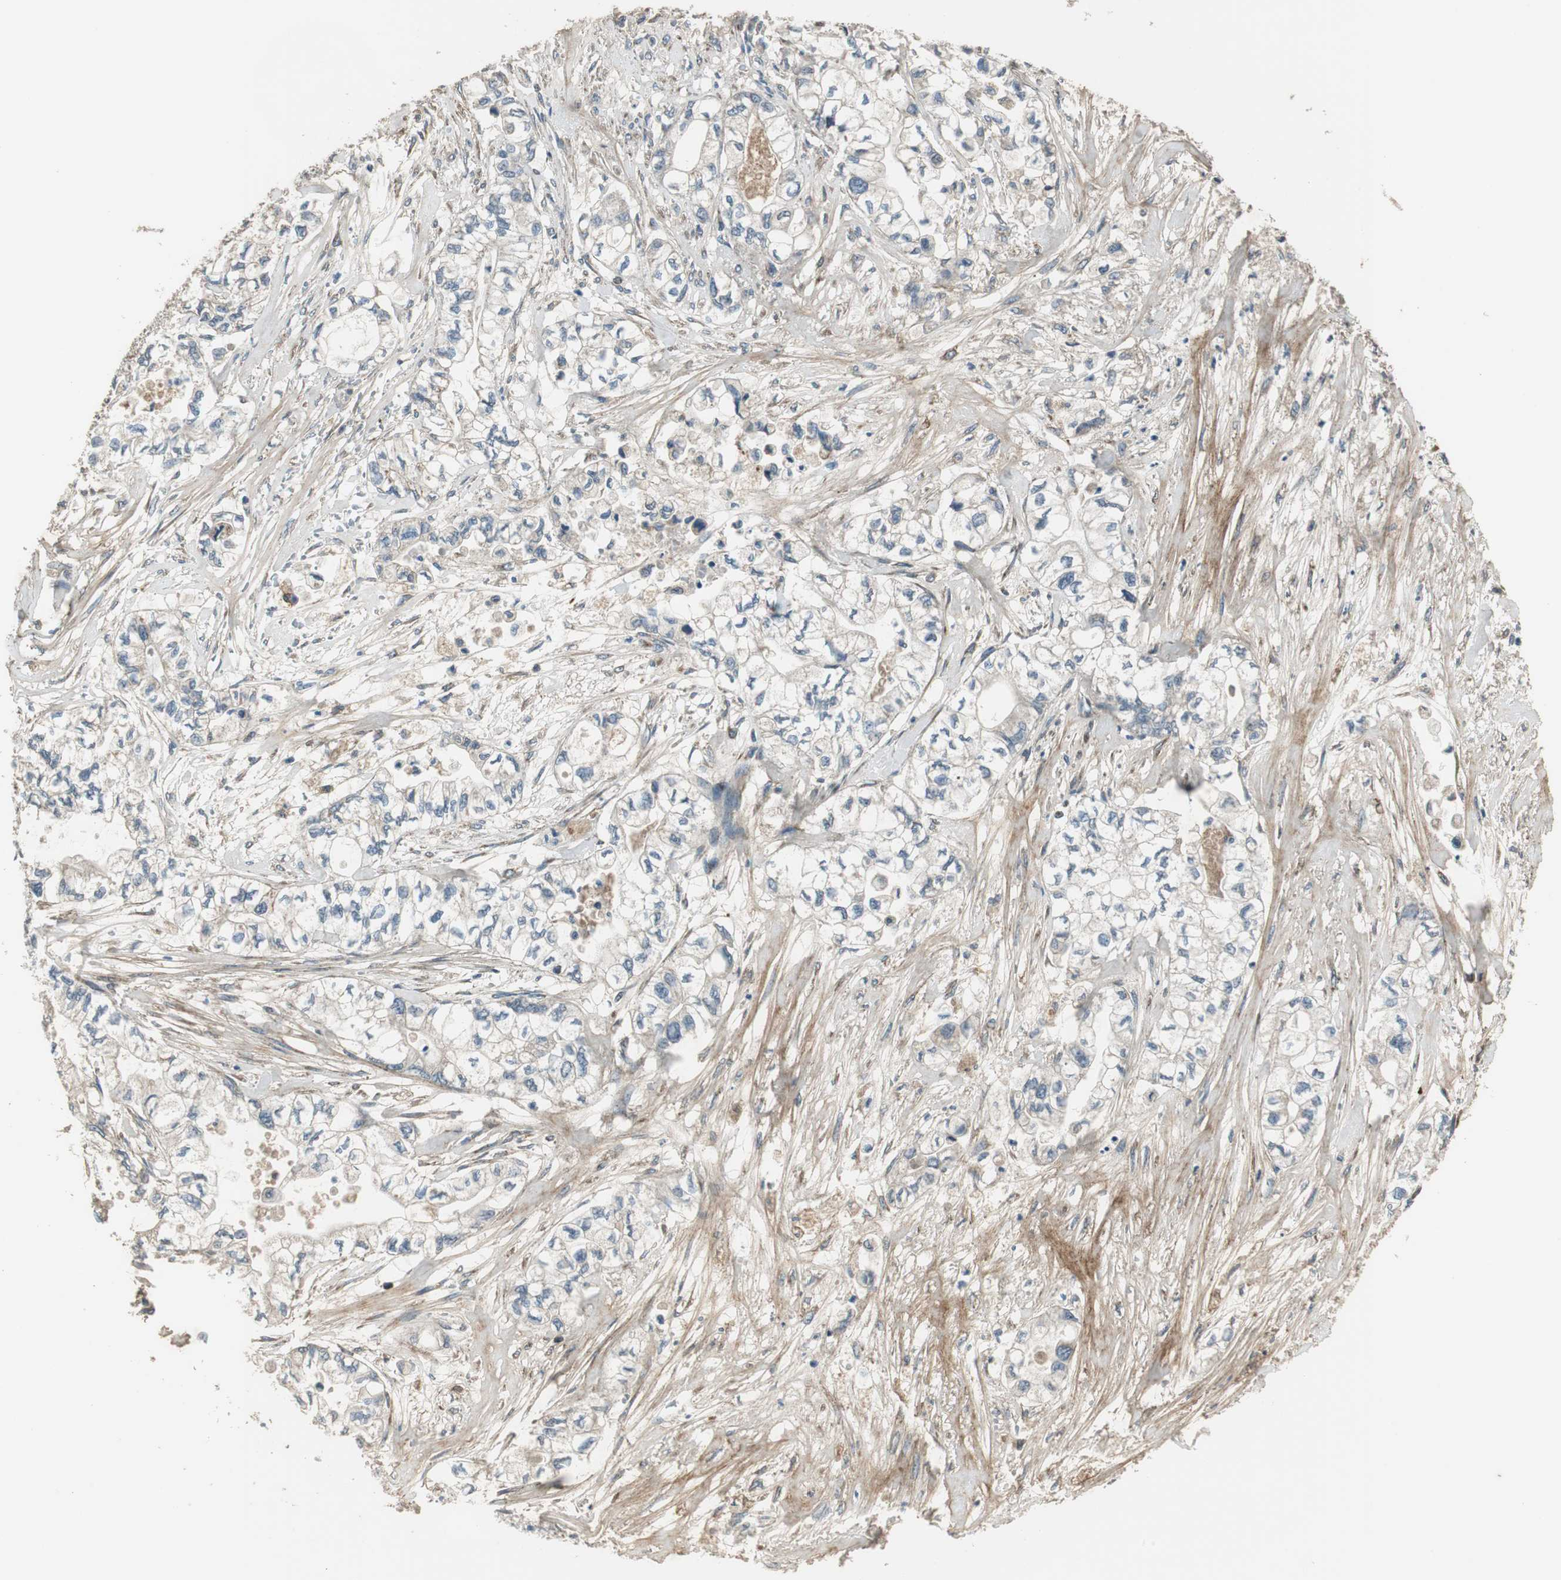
{"staining": {"intensity": "weak", "quantity": "25%-75%", "location": "cytoplasmic/membranous"}, "tissue": "pancreatic cancer", "cell_type": "Tumor cells", "image_type": "cancer", "snomed": [{"axis": "morphology", "description": "Adenocarcinoma, NOS"}, {"axis": "topography", "description": "Pancreas"}], "caption": "This micrograph displays pancreatic cancer stained with IHC to label a protein in brown. The cytoplasmic/membranous of tumor cells show weak positivity for the protein. Nuclei are counter-stained blue.", "gene": "MSTO1", "patient": {"sex": "male", "age": 79}}